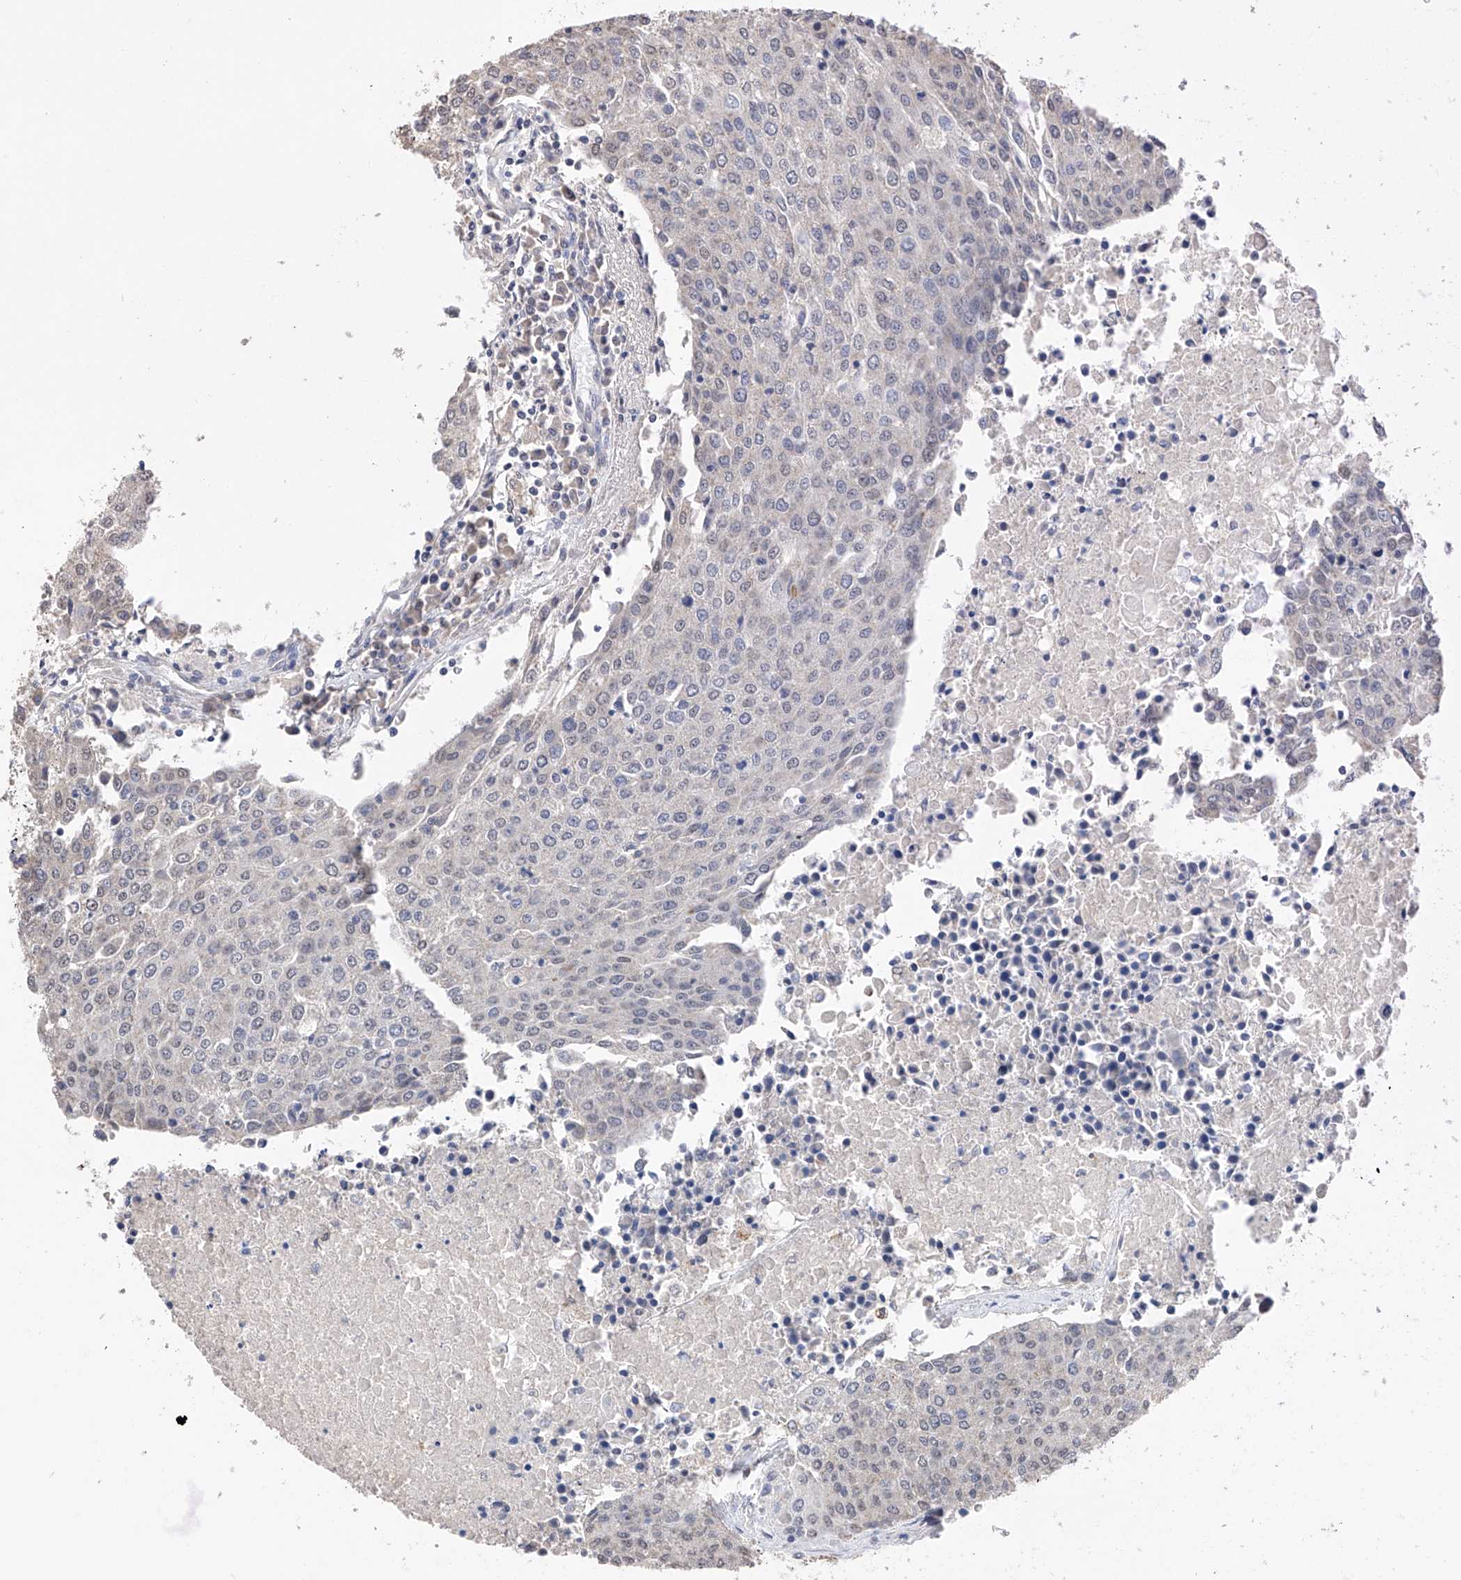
{"staining": {"intensity": "negative", "quantity": "none", "location": "none"}, "tissue": "urothelial cancer", "cell_type": "Tumor cells", "image_type": "cancer", "snomed": [{"axis": "morphology", "description": "Urothelial carcinoma, High grade"}, {"axis": "topography", "description": "Urinary bladder"}], "caption": "IHC of human urothelial carcinoma (high-grade) reveals no staining in tumor cells.", "gene": "DMAP1", "patient": {"sex": "female", "age": 85}}